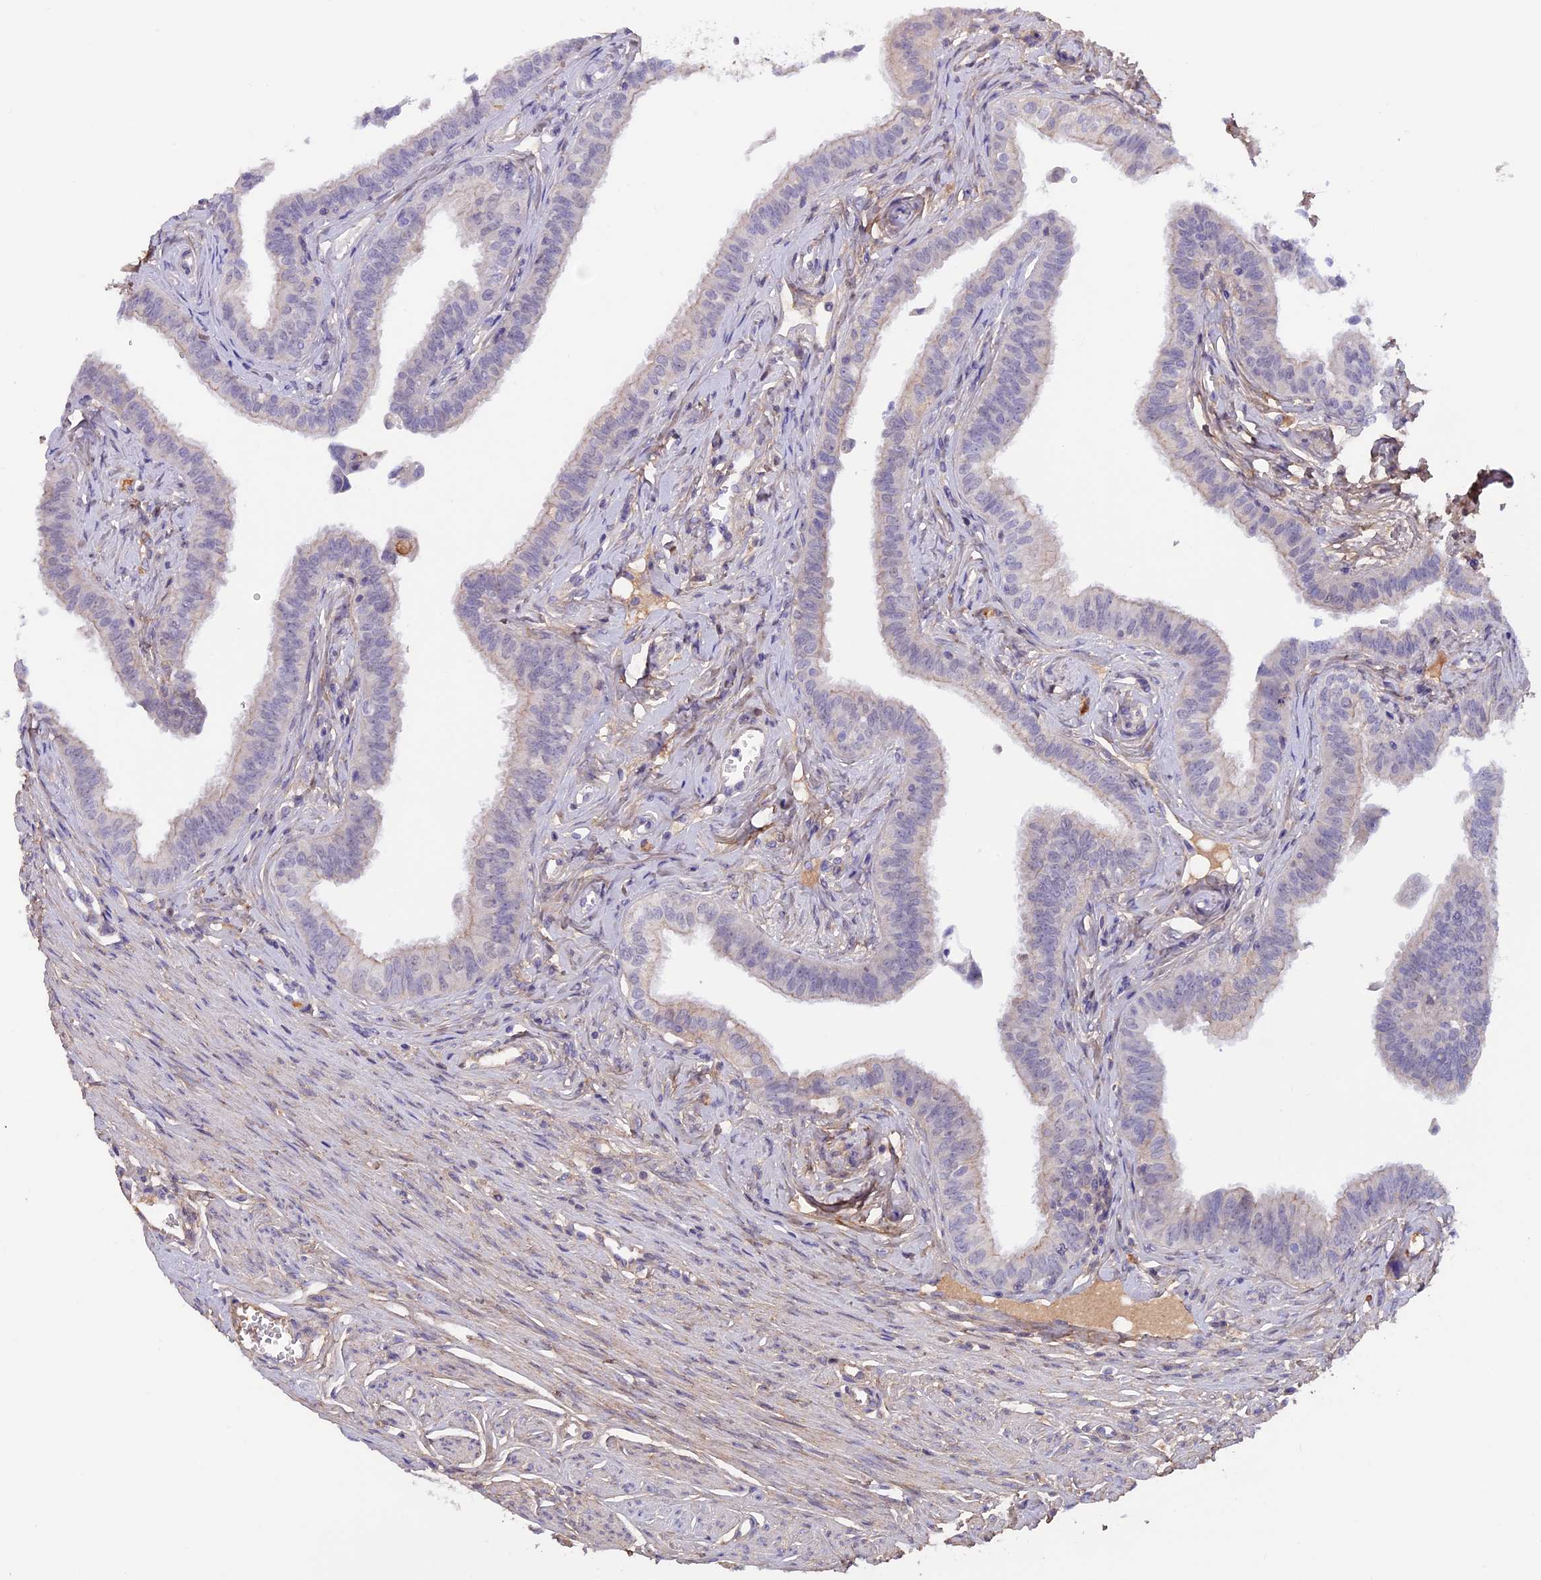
{"staining": {"intensity": "negative", "quantity": "none", "location": "none"}, "tissue": "fallopian tube", "cell_type": "Glandular cells", "image_type": "normal", "snomed": [{"axis": "morphology", "description": "Normal tissue, NOS"}, {"axis": "morphology", "description": "Carcinoma, NOS"}, {"axis": "topography", "description": "Fallopian tube"}, {"axis": "topography", "description": "Ovary"}], "caption": "An IHC photomicrograph of benign fallopian tube is shown. There is no staining in glandular cells of fallopian tube. (DAB IHC with hematoxylin counter stain).", "gene": "COL4A3", "patient": {"sex": "female", "age": 59}}